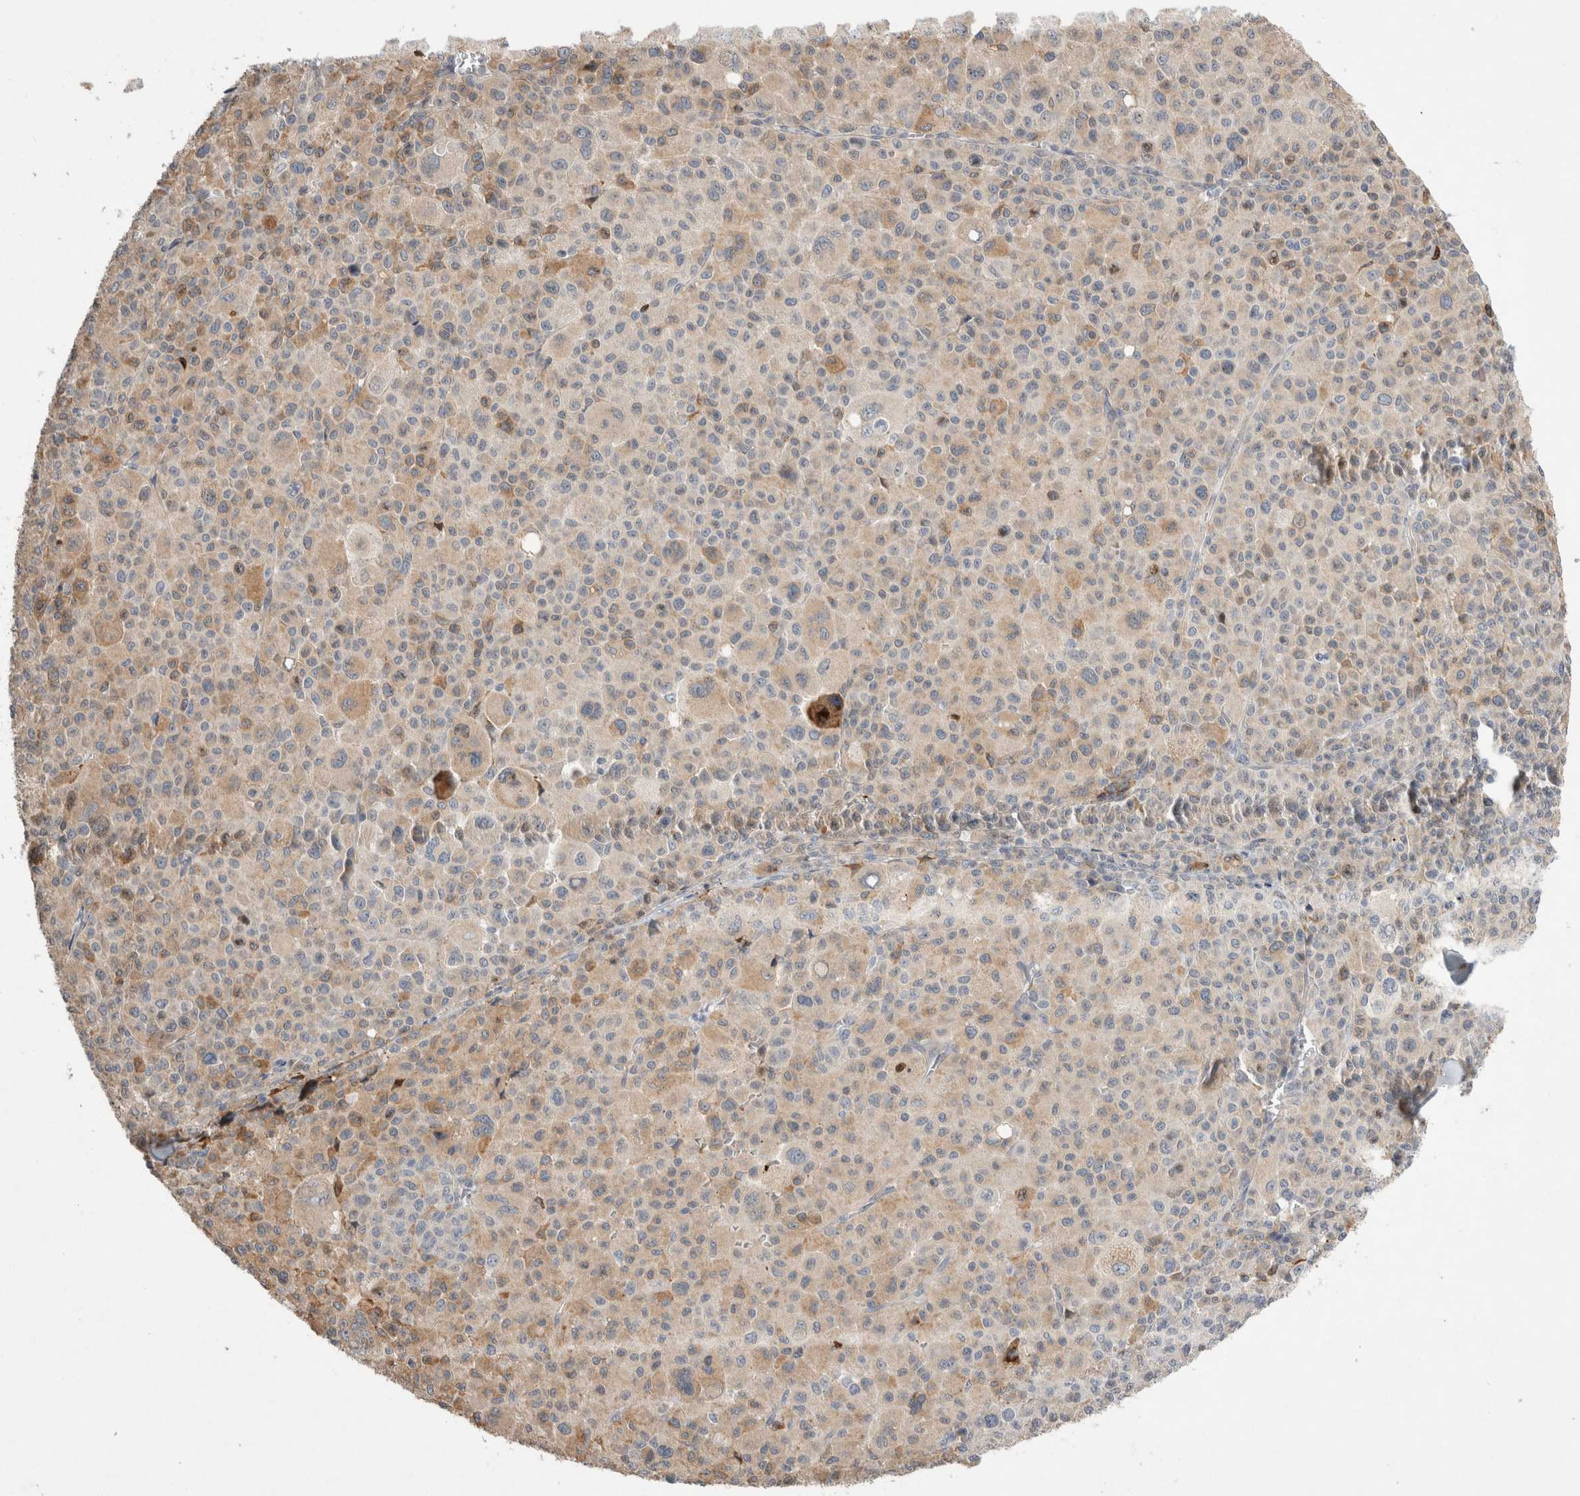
{"staining": {"intensity": "weak", "quantity": "25%-75%", "location": "cytoplasmic/membranous"}, "tissue": "melanoma", "cell_type": "Tumor cells", "image_type": "cancer", "snomed": [{"axis": "morphology", "description": "Malignant melanoma, Metastatic site"}, {"axis": "topography", "description": "Skin"}], "caption": "About 25%-75% of tumor cells in human melanoma exhibit weak cytoplasmic/membranous protein staining as visualized by brown immunohistochemical staining.", "gene": "TRMT9B", "patient": {"sex": "female", "age": 74}}